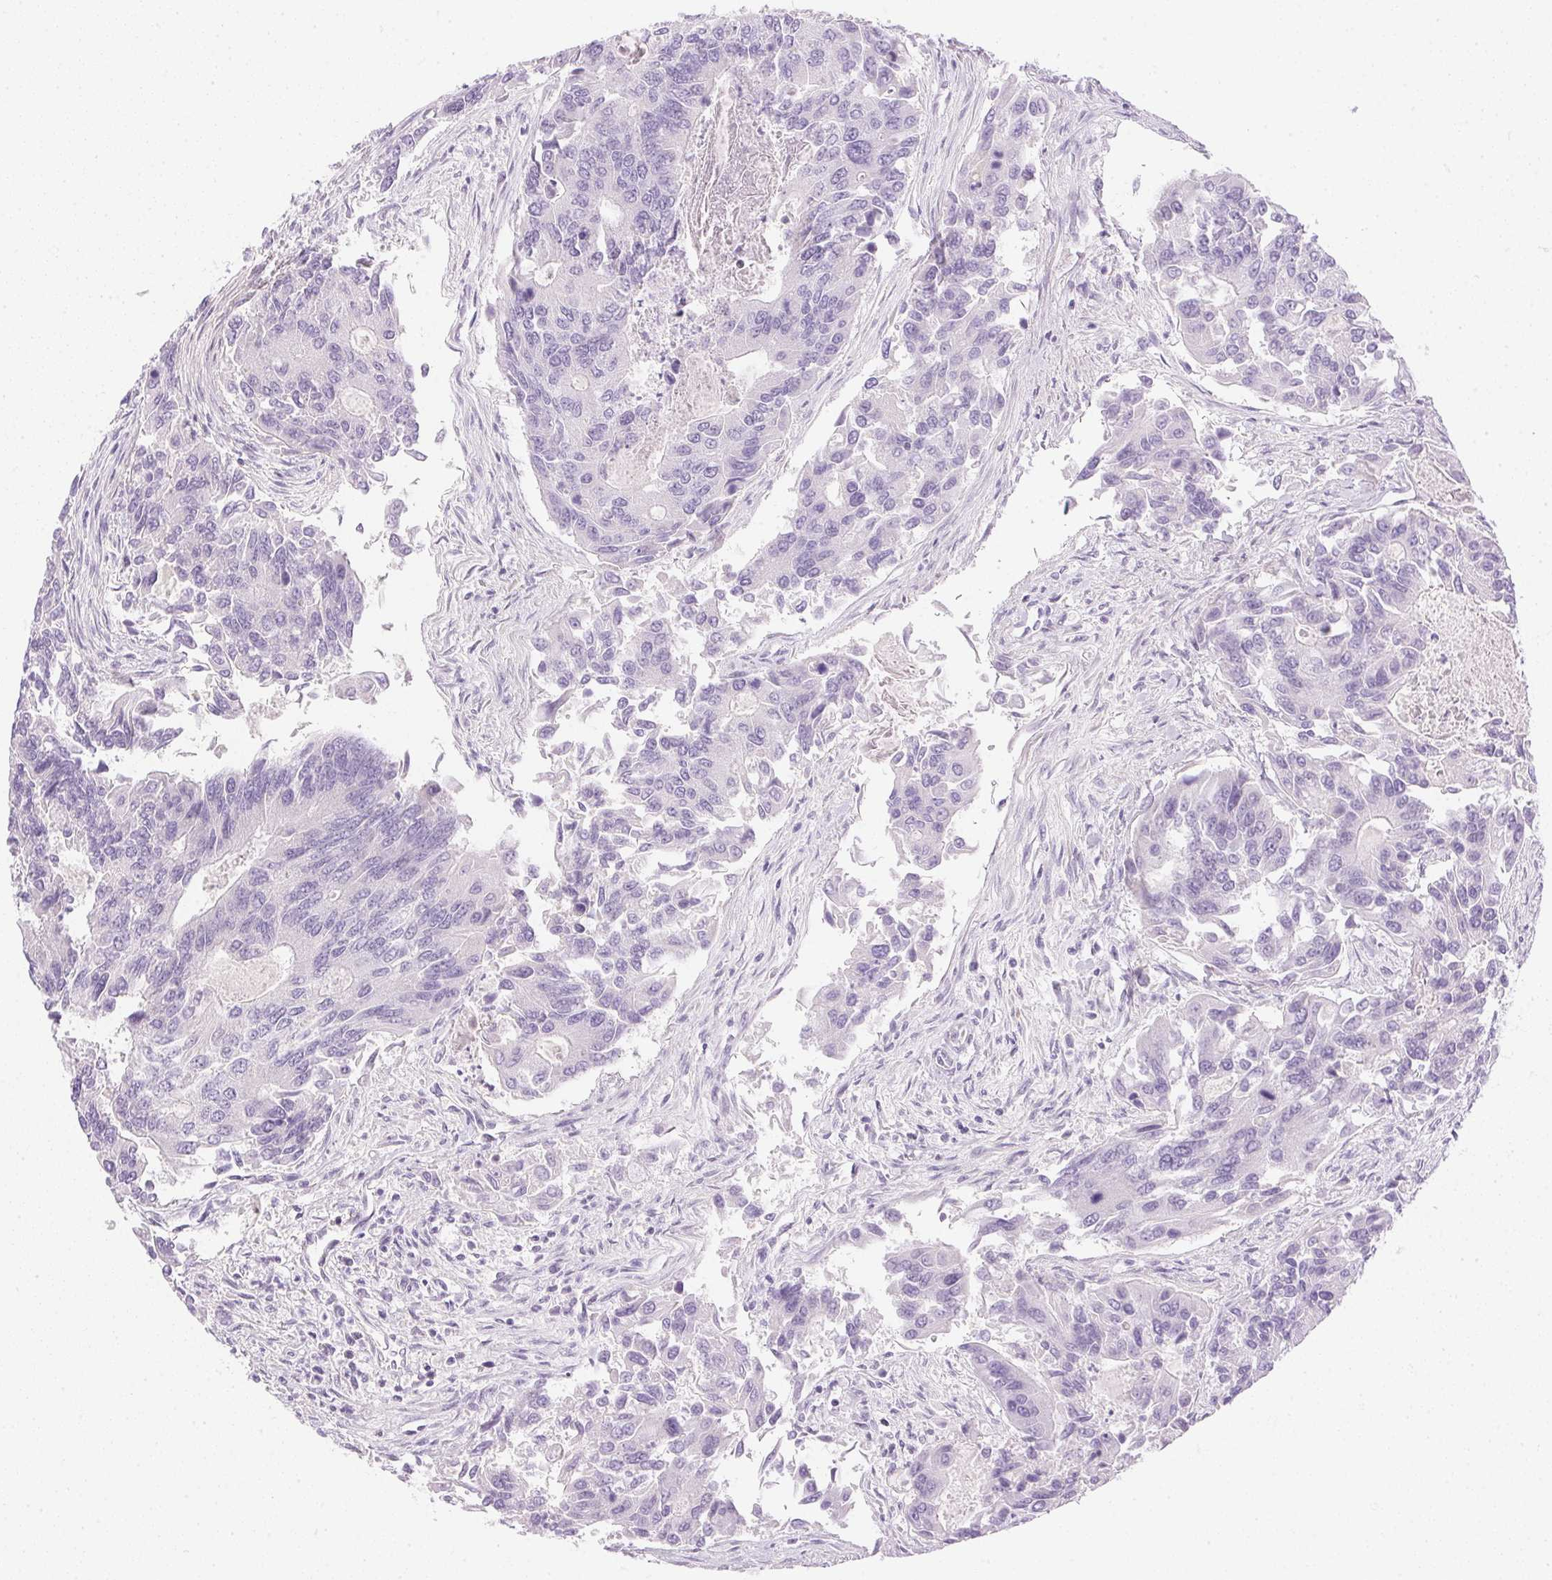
{"staining": {"intensity": "negative", "quantity": "none", "location": "none"}, "tissue": "colorectal cancer", "cell_type": "Tumor cells", "image_type": "cancer", "snomed": [{"axis": "morphology", "description": "Adenocarcinoma, NOS"}, {"axis": "topography", "description": "Colon"}], "caption": "Tumor cells show no significant expression in colorectal cancer.", "gene": "CTRL", "patient": {"sex": "female", "age": 67}}